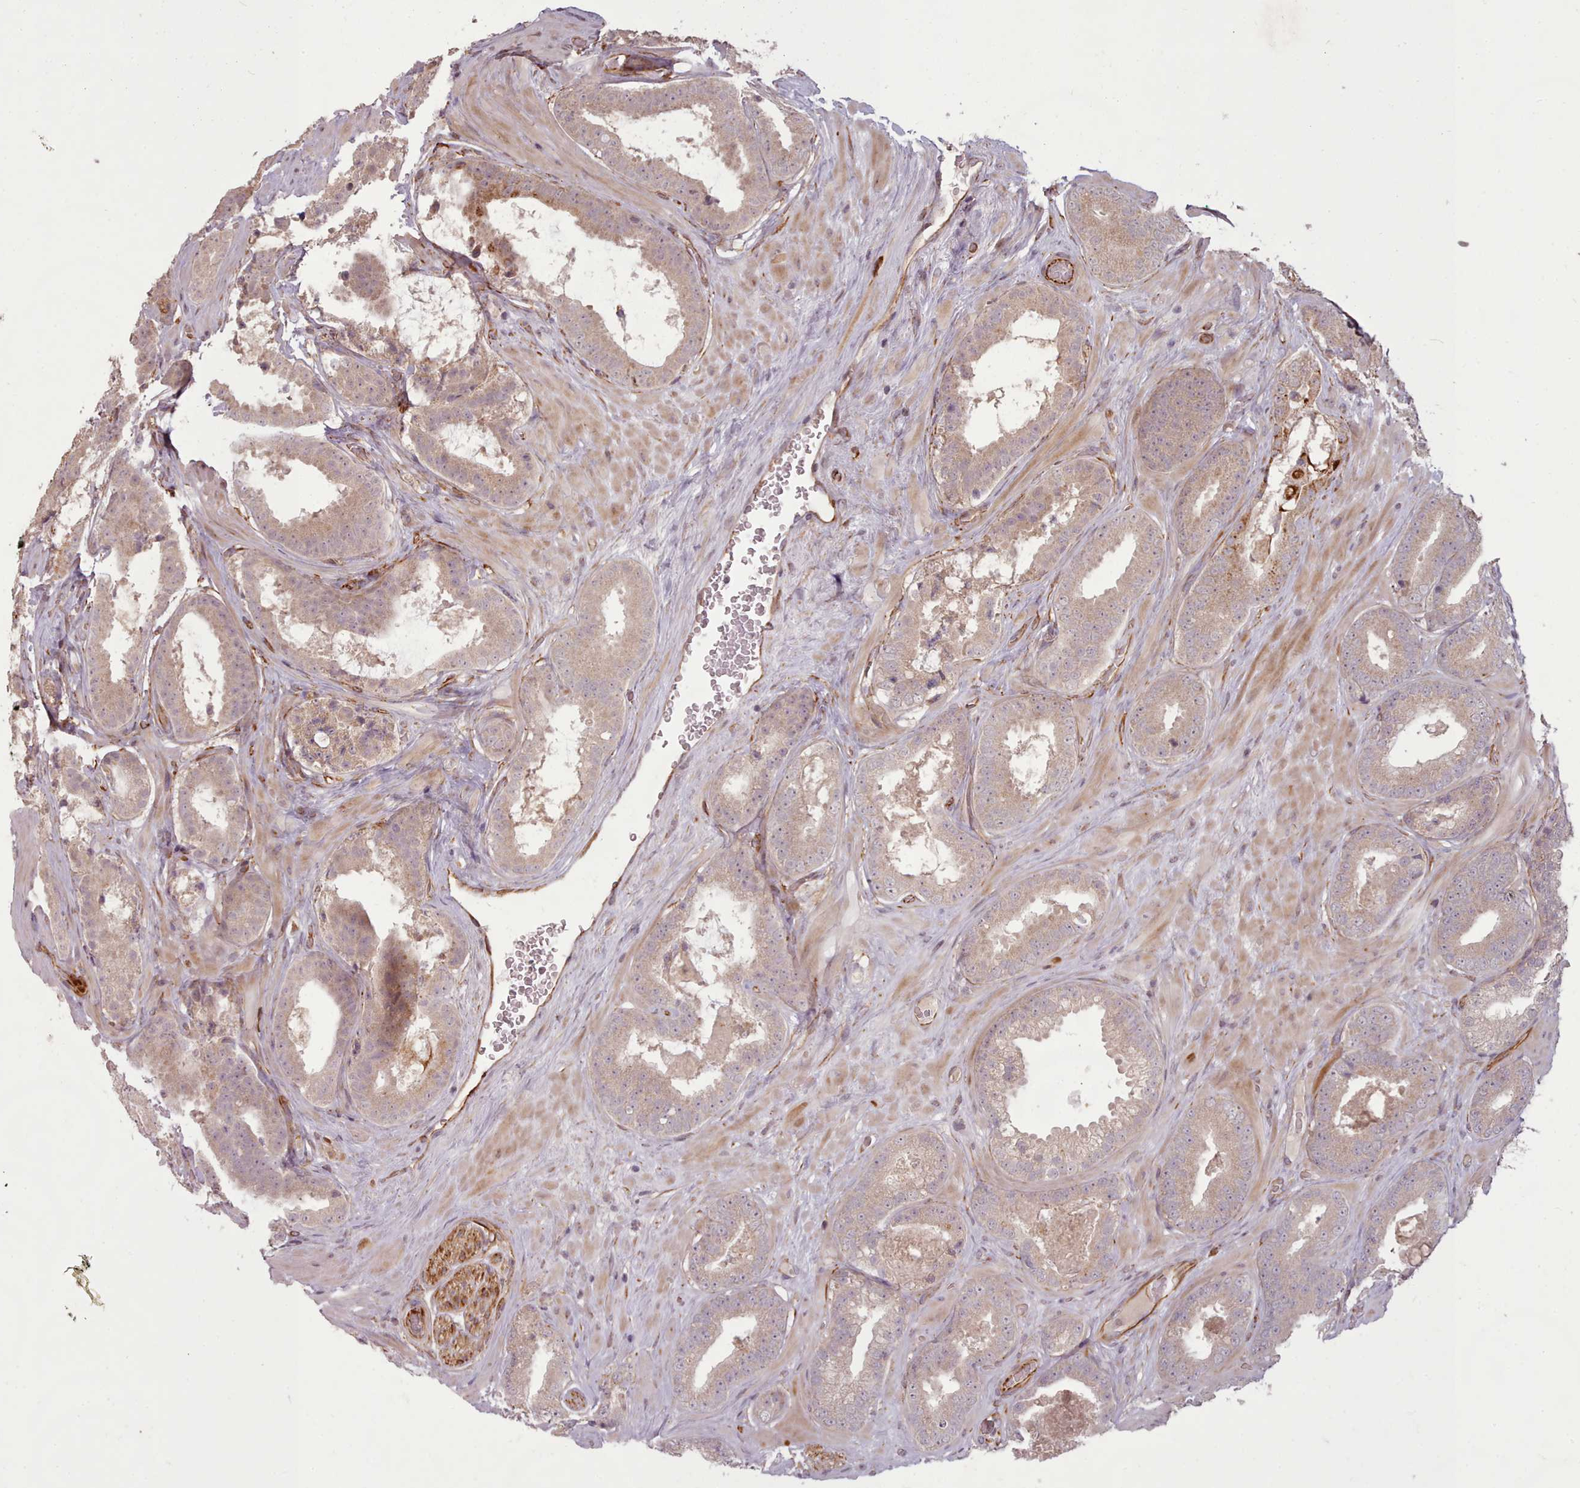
{"staining": {"intensity": "weak", "quantity": ">75%", "location": "cytoplasmic/membranous"}, "tissue": "prostate cancer", "cell_type": "Tumor cells", "image_type": "cancer", "snomed": [{"axis": "morphology", "description": "Adenocarcinoma, Low grade"}, {"axis": "topography", "description": "Prostate"}], "caption": "High-power microscopy captured an immunohistochemistry (IHC) image of prostate cancer (low-grade adenocarcinoma), revealing weak cytoplasmic/membranous expression in about >75% of tumor cells.", "gene": "GBGT1", "patient": {"sex": "male", "age": 57}}